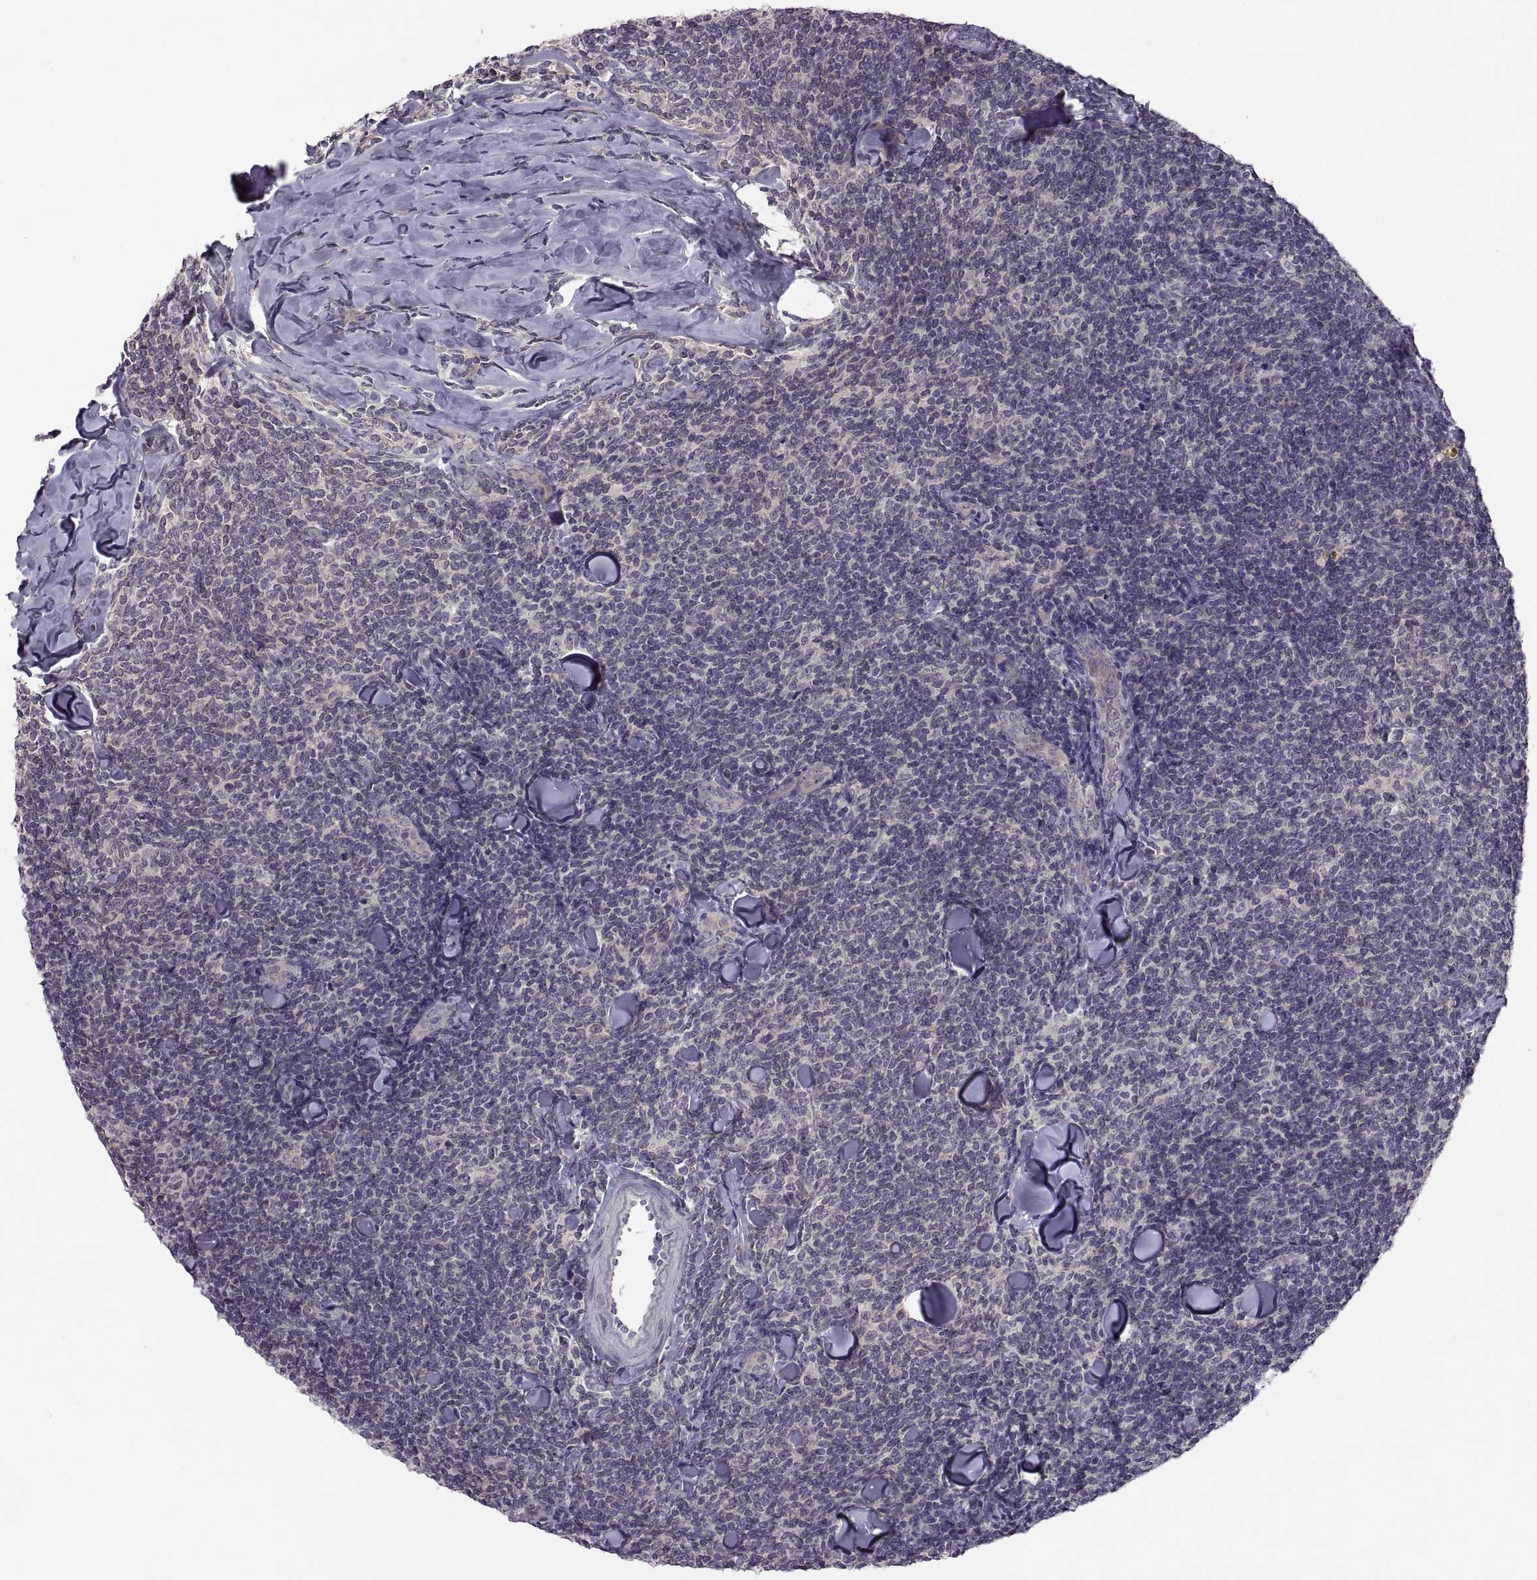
{"staining": {"intensity": "negative", "quantity": "none", "location": "none"}, "tissue": "lymphoma", "cell_type": "Tumor cells", "image_type": "cancer", "snomed": [{"axis": "morphology", "description": "Malignant lymphoma, non-Hodgkin's type, Low grade"}, {"axis": "topography", "description": "Lymph node"}], "caption": "IHC of human low-grade malignant lymphoma, non-Hodgkin's type reveals no positivity in tumor cells.", "gene": "ACSBG2", "patient": {"sex": "female", "age": 56}}